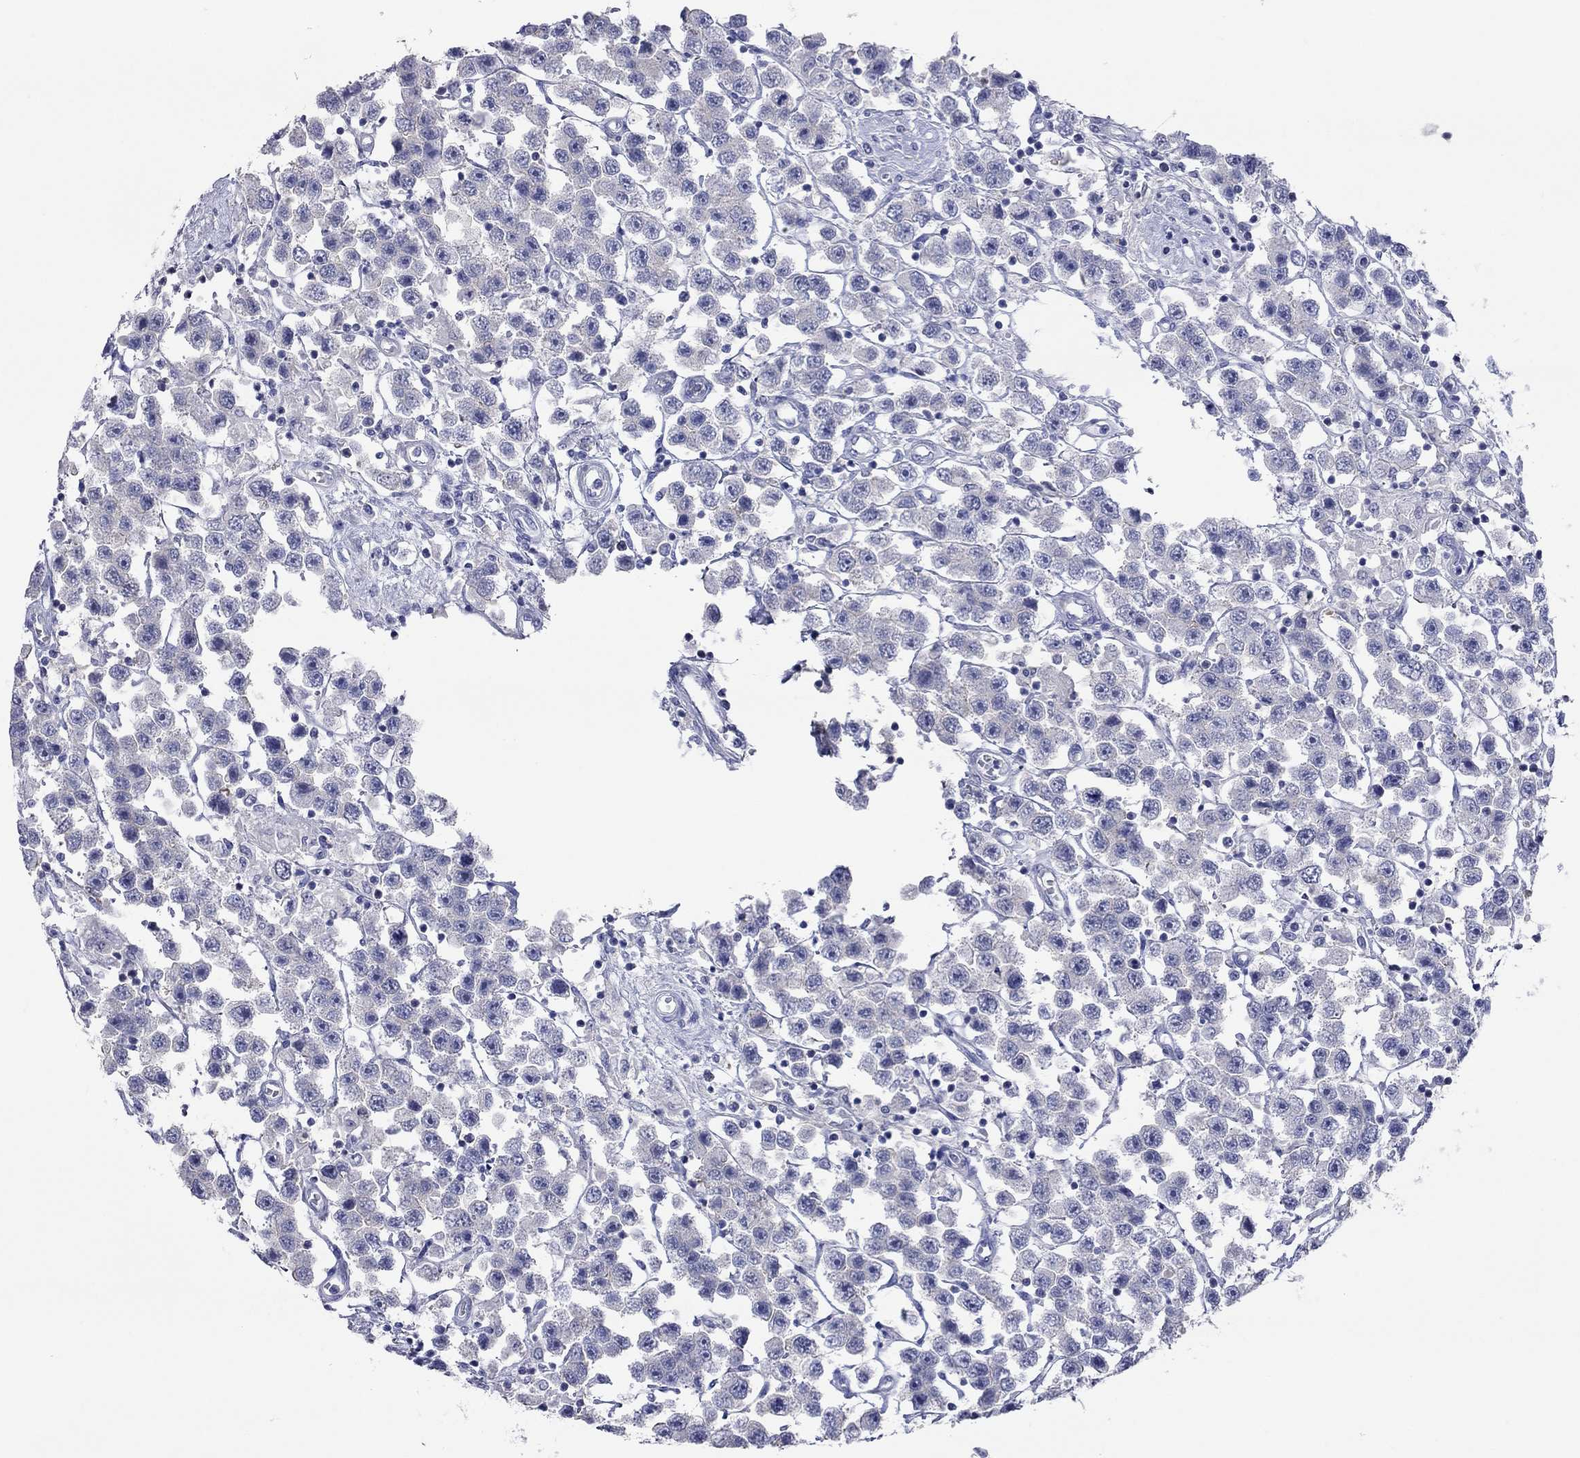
{"staining": {"intensity": "negative", "quantity": "none", "location": "none"}, "tissue": "testis cancer", "cell_type": "Tumor cells", "image_type": "cancer", "snomed": [{"axis": "morphology", "description": "Seminoma, NOS"}, {"axis": "topography", "description": "Testis"}], "caption": "High magnification brightfield microscopy of testis cancer stained with DAB (3,3'-diaminobenzidine) (brown) and counterstained with hematoxylin (blue): tumor cells show no significant expression.", "gene": "ACTL7B", "patient": {"sex": "male", "age": 45}}